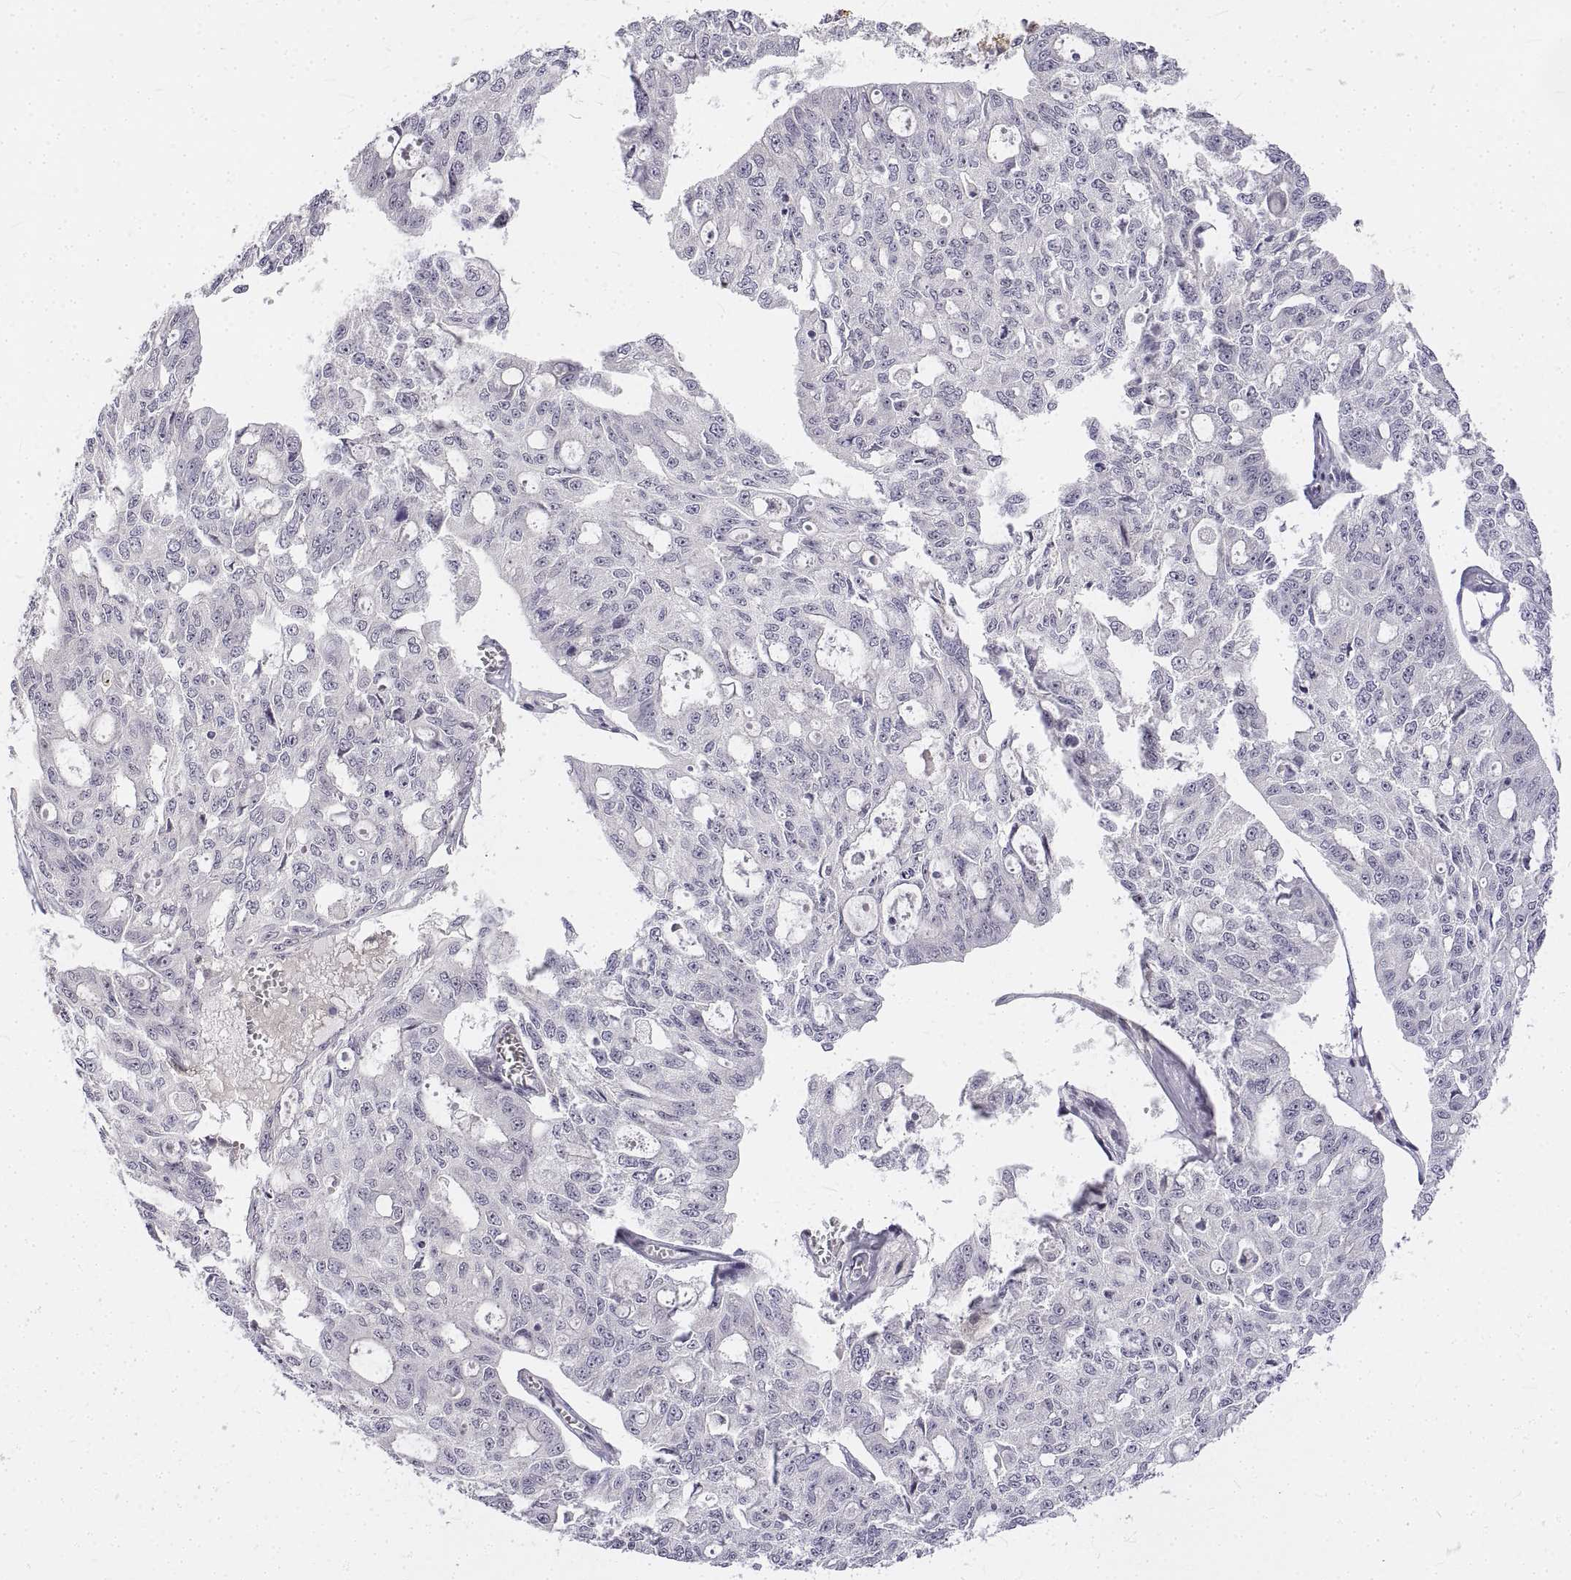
{"staining": {"intensity": "negative", "quantity": "none", "location": "none"}, "tissue": "ovarian cancer", "cell_type": "Tumor cells", "image_type": "cancer", "snomed": [{"axis": "morphology", "description": "Carcinoma, endometroid"}, {"axis": "topography", "description": "Ovary"}], "caption": "DAB (3,3'-diaminobenzidine) immunohistochemical staining of human endometroid carcinoma (ovarian) exhibits no significant expression in tumor cells.", "gene": "ANO2", "patient": {"sex": "female", "age": 65}}